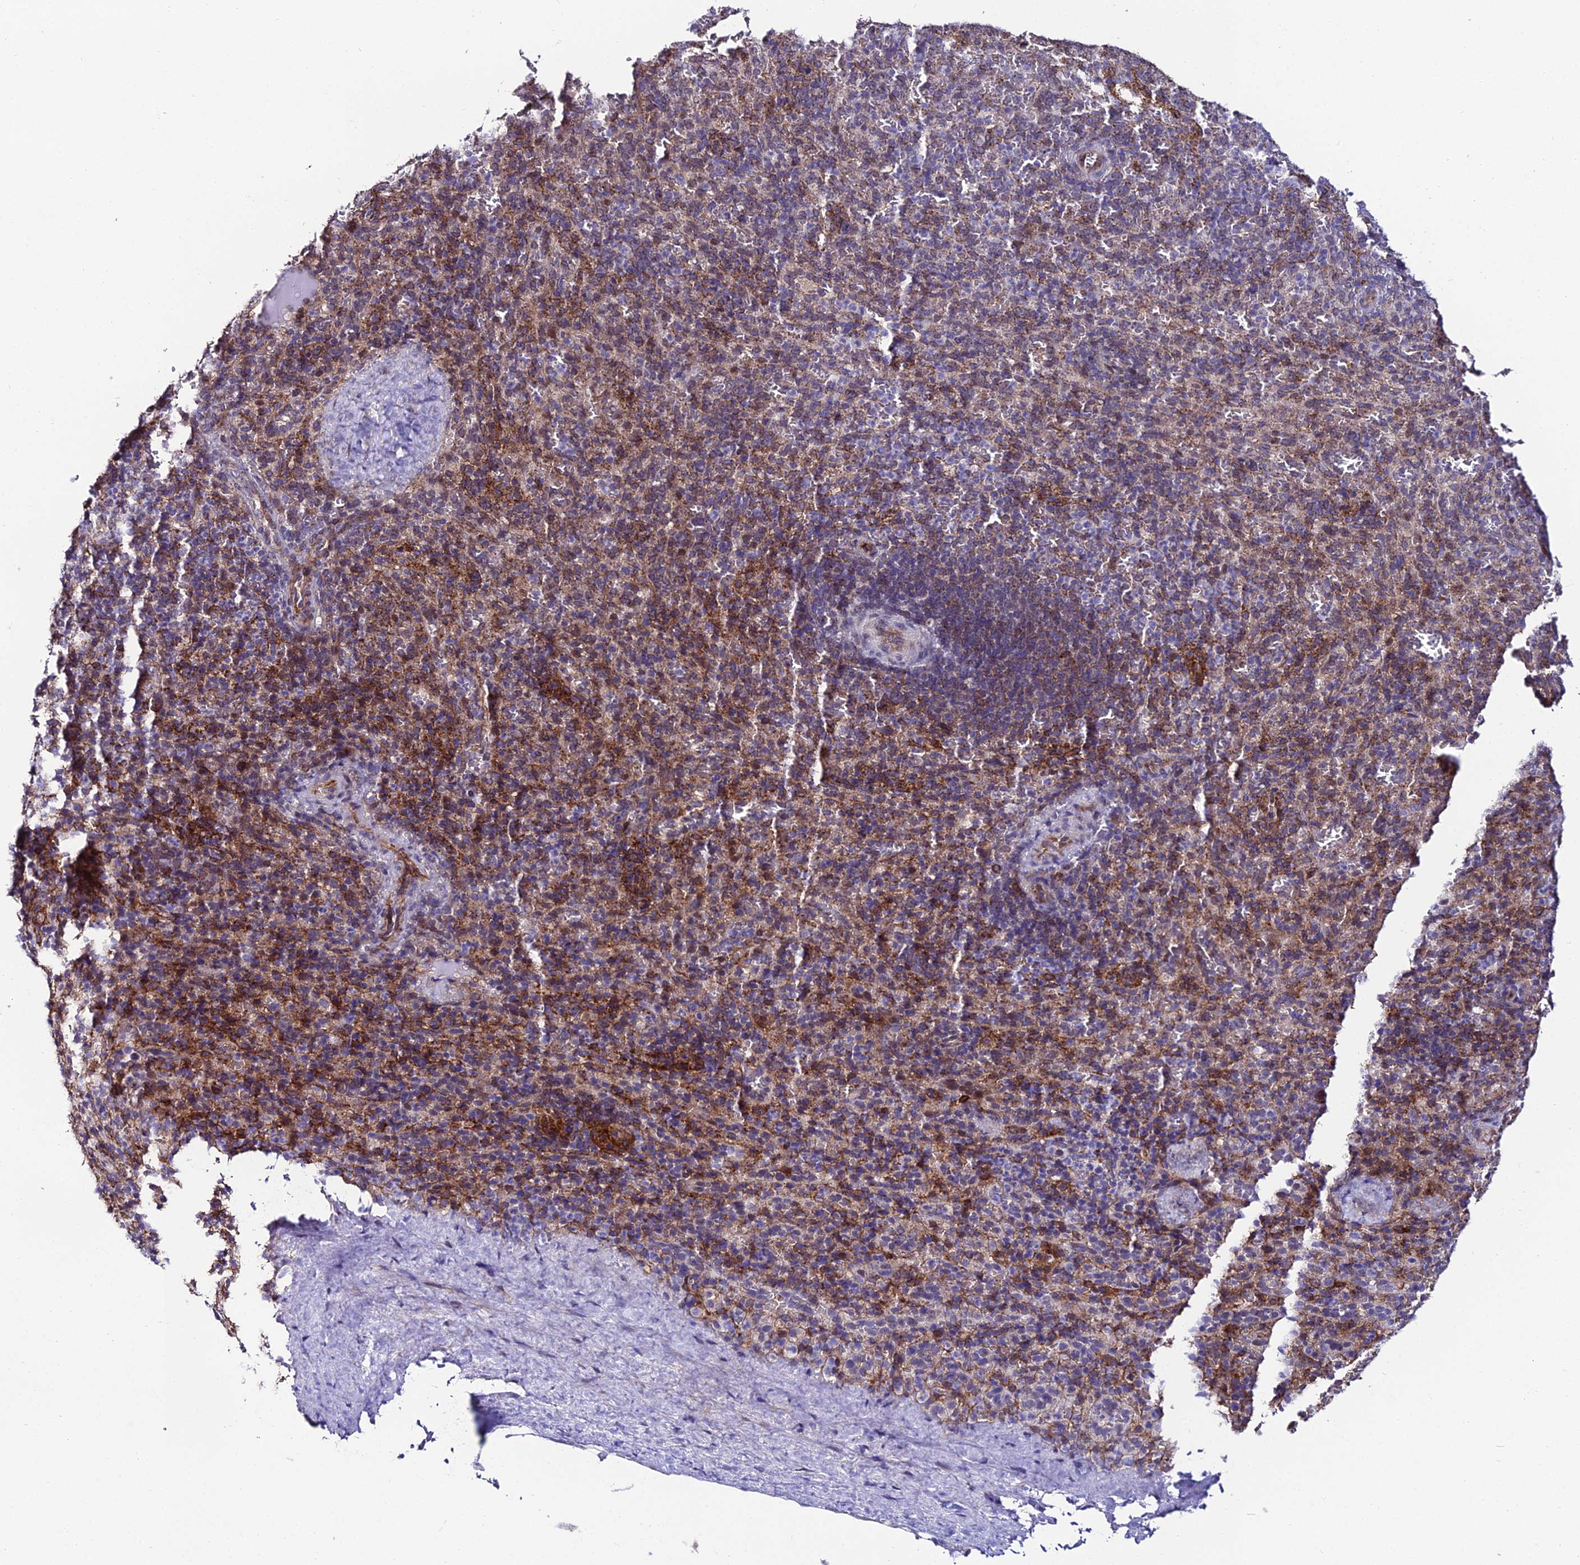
{"staining": {"intensity": "moderate", "quantity": "<25%", "location": "cytoplasmic/membranous"}, "tissue": "spleen", "cell_type": "Cells in red pulp", "image_type": "normal", "snomed": [{"axis": "morphology", "description": "Normal tissue, NOS"}, {"axis": "topography", "description": "Spleen"}], "caption": "DAB immunohistochemical staining of benign spleen displays moderate cytoplasmic/membranous protein expression in about <25% of cells in red pulp.", "gene": "DDX19A", "patient": {"sex": "female", "age": 21}}